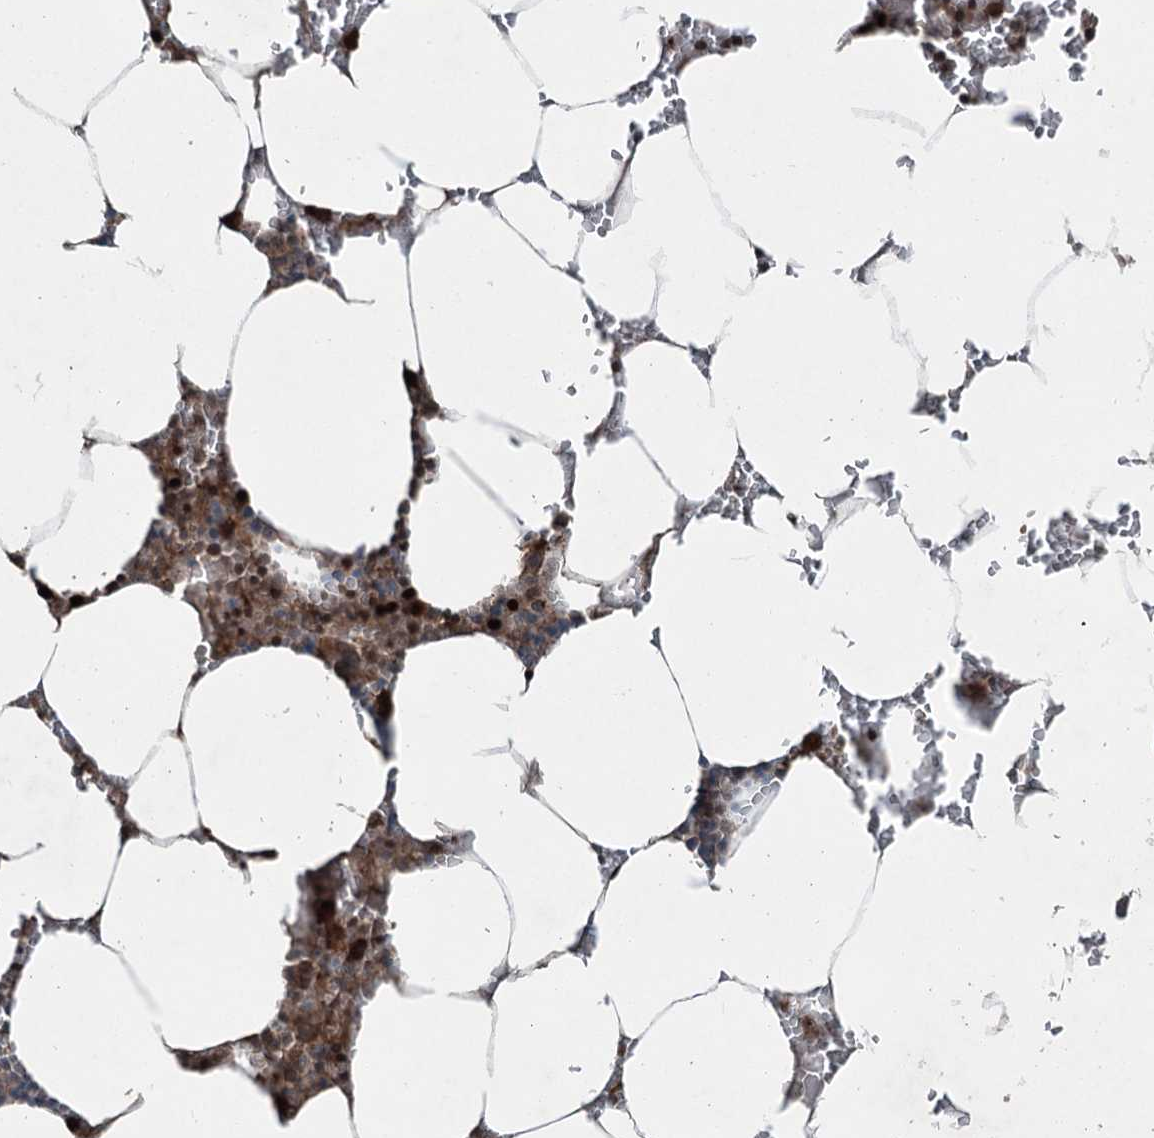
{"staining": {"intensity": "weak", "quantity": "25%-75%", "location": "cytoplasmic/membranous,nuclear"}, "tissue": "bone marrow", "cell_type": "Hematopoietic cells", "image_type": "normal", "snomed": [{"axis": "morphology", "description": "Normal tissue, NOS"}, {"axis": "topography", "description": "Bone marrow"}], "caption": "A brown stain shows weak cytoplasmic/membranous,nuclear expression of a protein in hematopoietic cells of normal human bone marrow.", "gene": "BORCS7", "patient": {"sex": "male", "age": 70}}